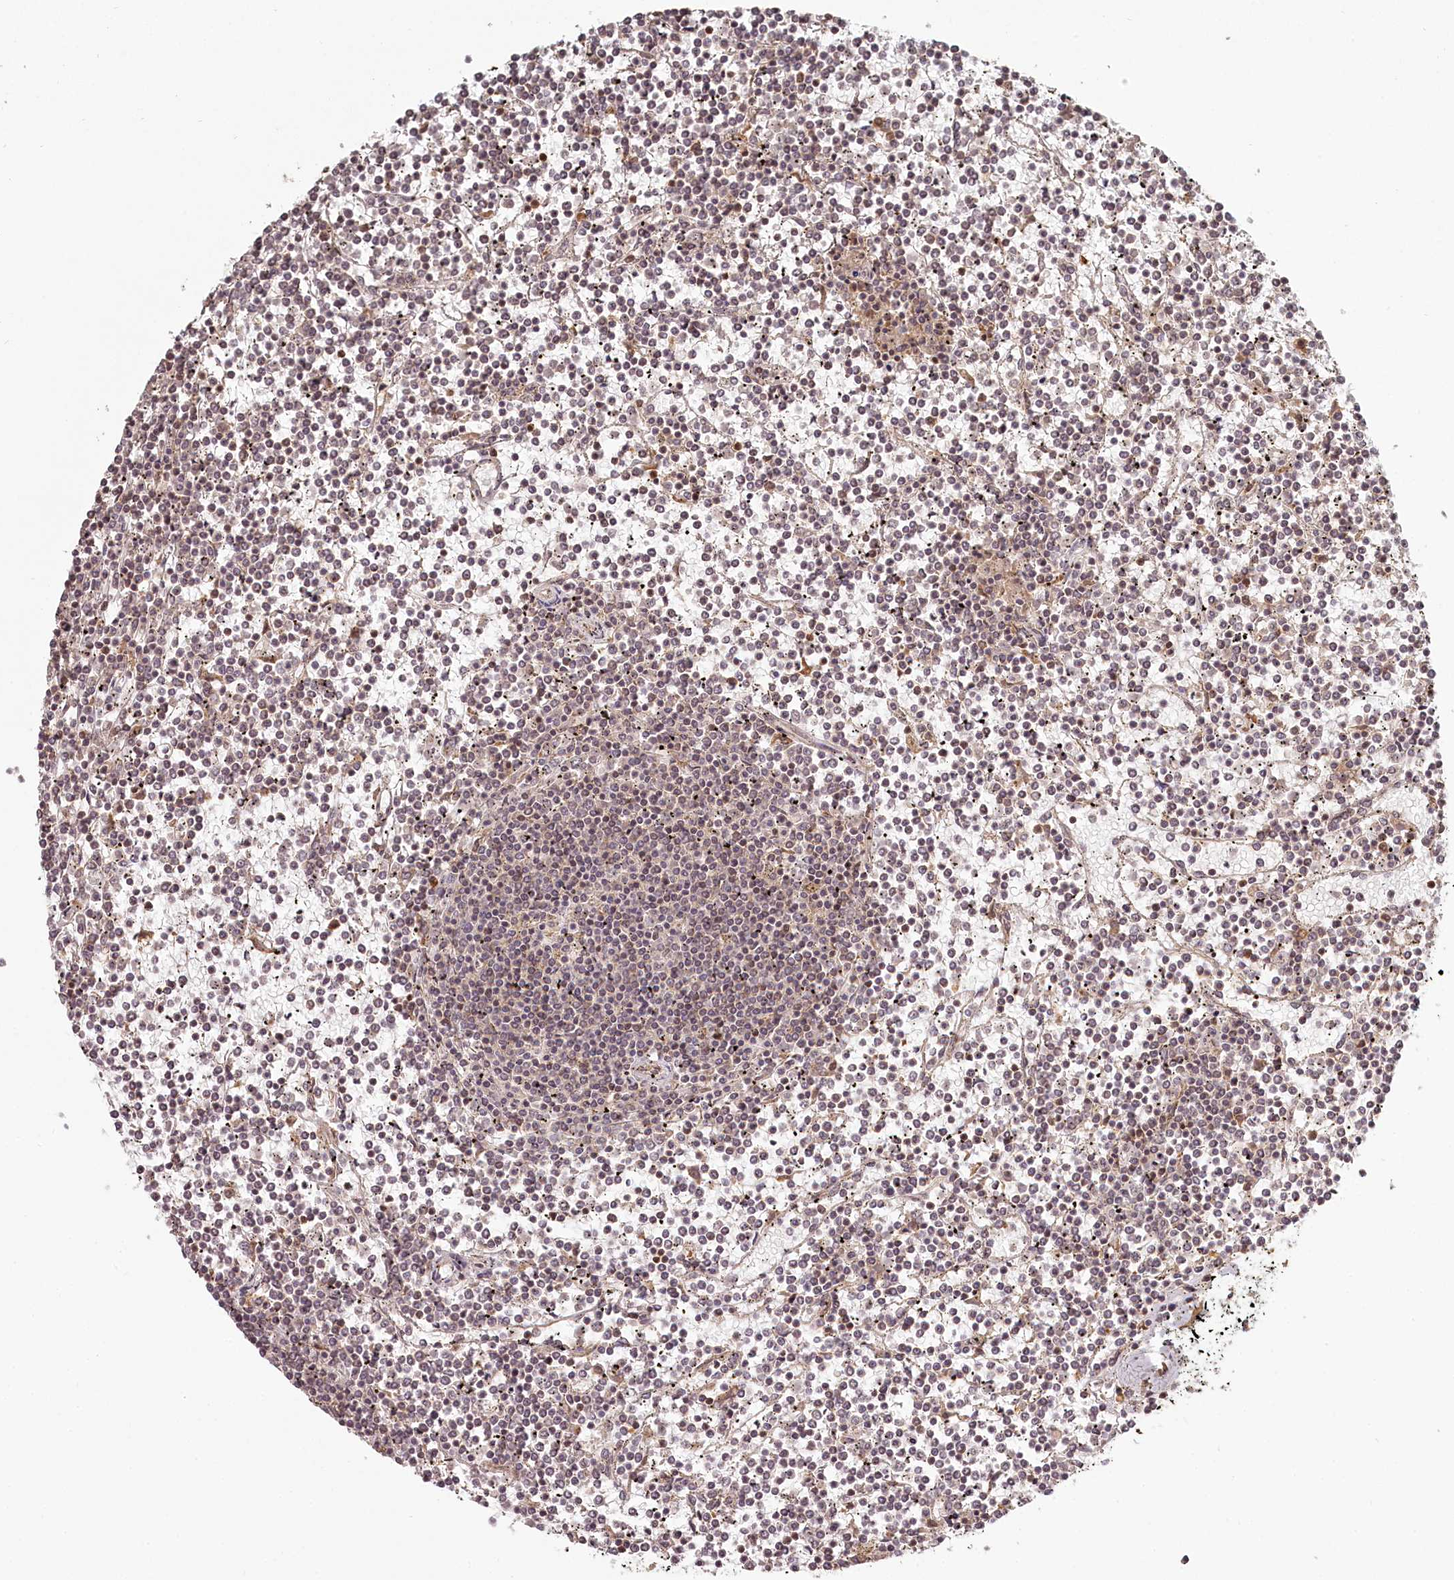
{"staining": {"intensity": "negative", "quantity": "none", "location": "none"}, "tissue": "lymphoma", "cell_type": "Tumor cells", "image_type": "cancer", "snomed": [{"axis": "morphology", "description": "Malignant lymphoma, non-Hodgkin's type, Low grade"}, {"axis": "topography", "description": "Spleen"}], "caption": "A micrograph of human malignant lymphoma, non-Hodgkin's type (low-grade) is negative for staining in tumor cells. (DAB (3,3'-diaminobenzidine) IHC, high magnification).", "gene": "TMIE", "patient": {"sex": "female", "age": 19}}